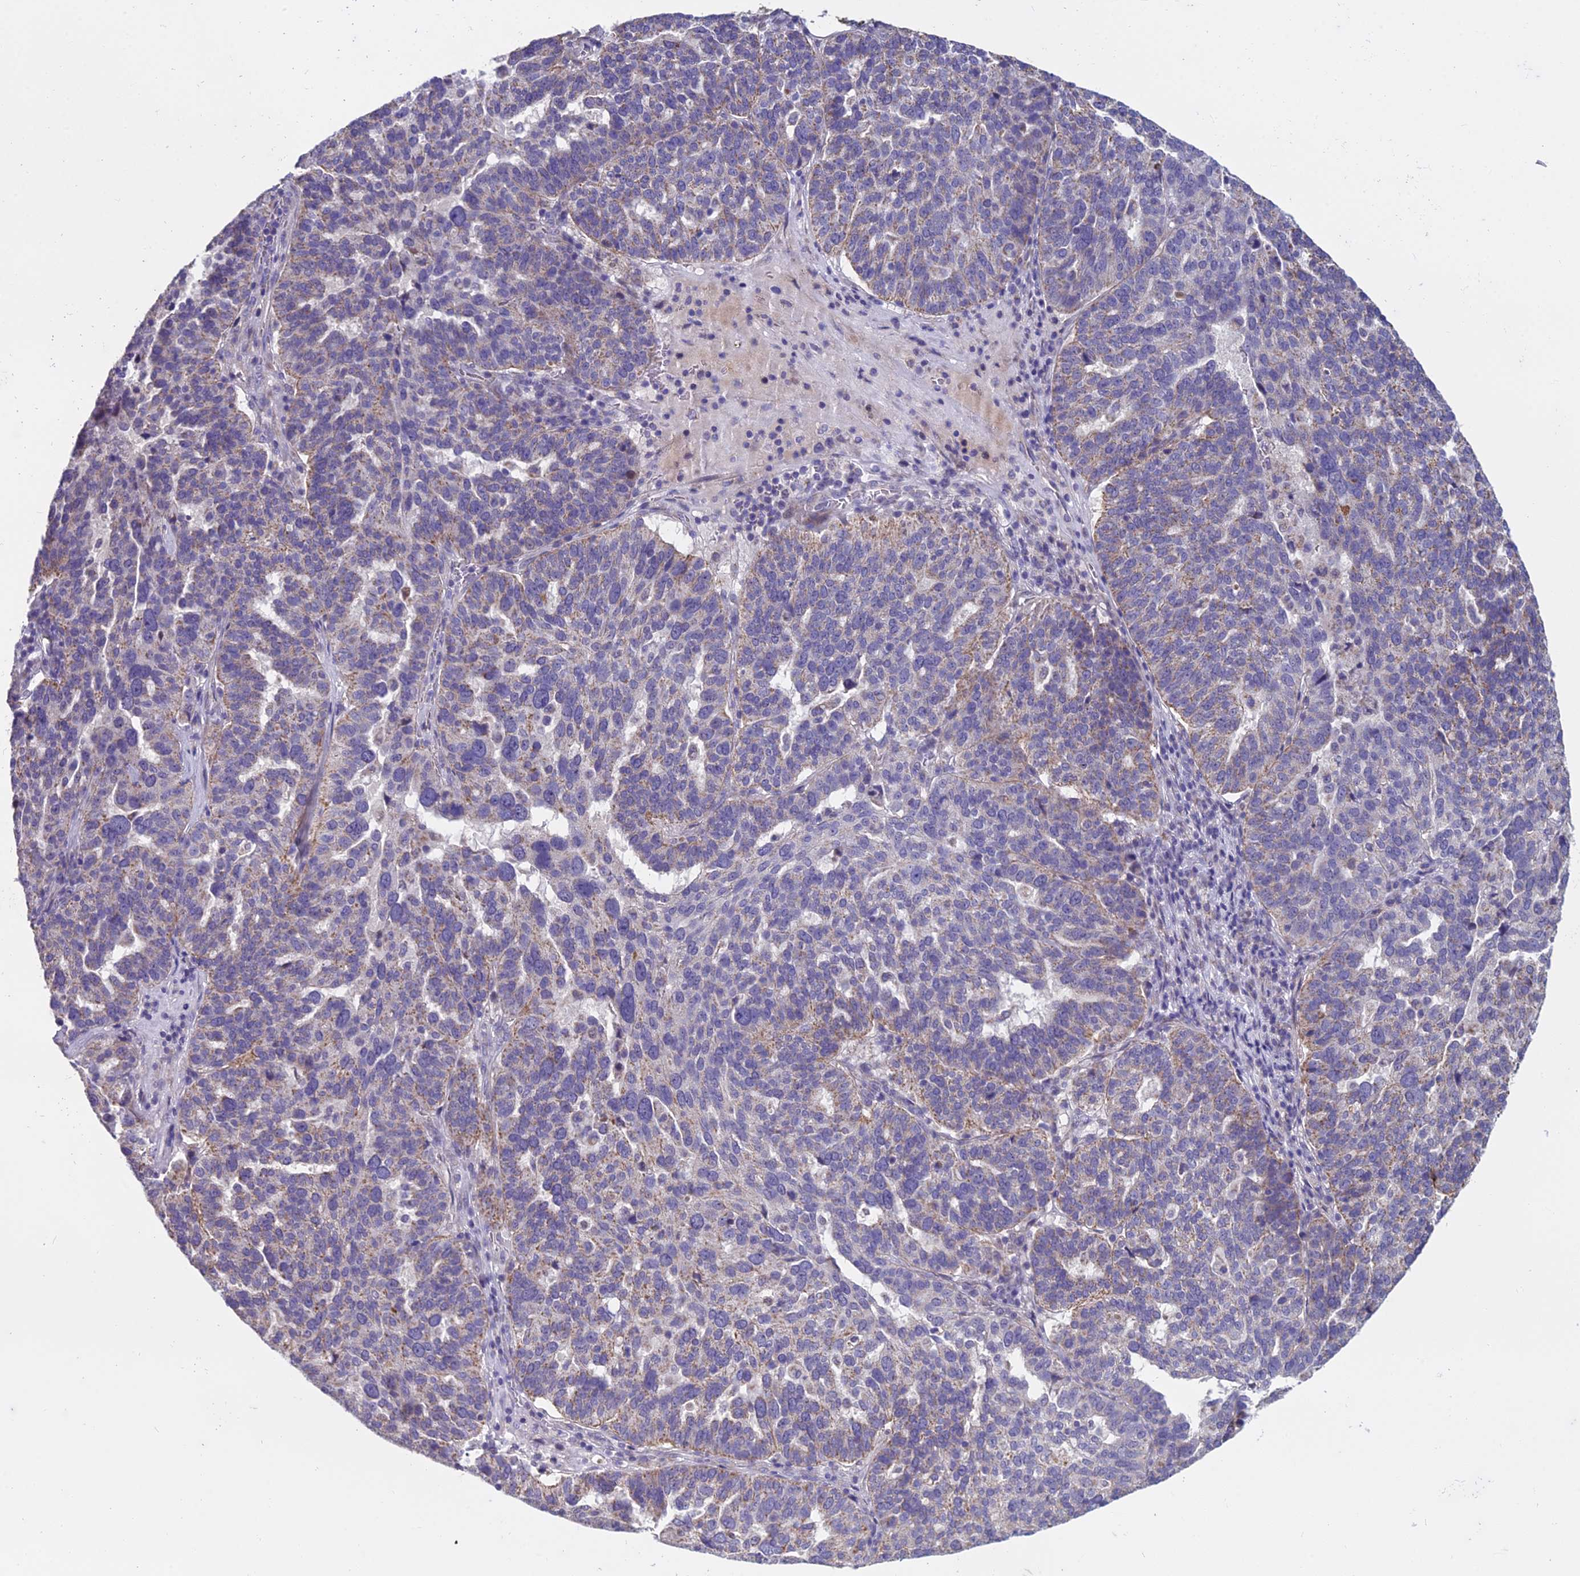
{"staining": {"intensity": "weak", "quantity": "<25%", "location": "cytoplasmic/membranous"}, "tissue": "ovarian cancer", "cell_type": "Tumor cells", "image_type": "cancer", "snomed": [{"axis": "morphology", "description": "Cystadenocarcinoma, serous, NOS"}, {"axis": "topography", "description": "Ovary"}], "caption": "Tumor cells are negative for protein expression in human ovarian serous cystadenocarcinoma.", "gene": "DUS2", "patient": {"sex": "female", "age": 59}}